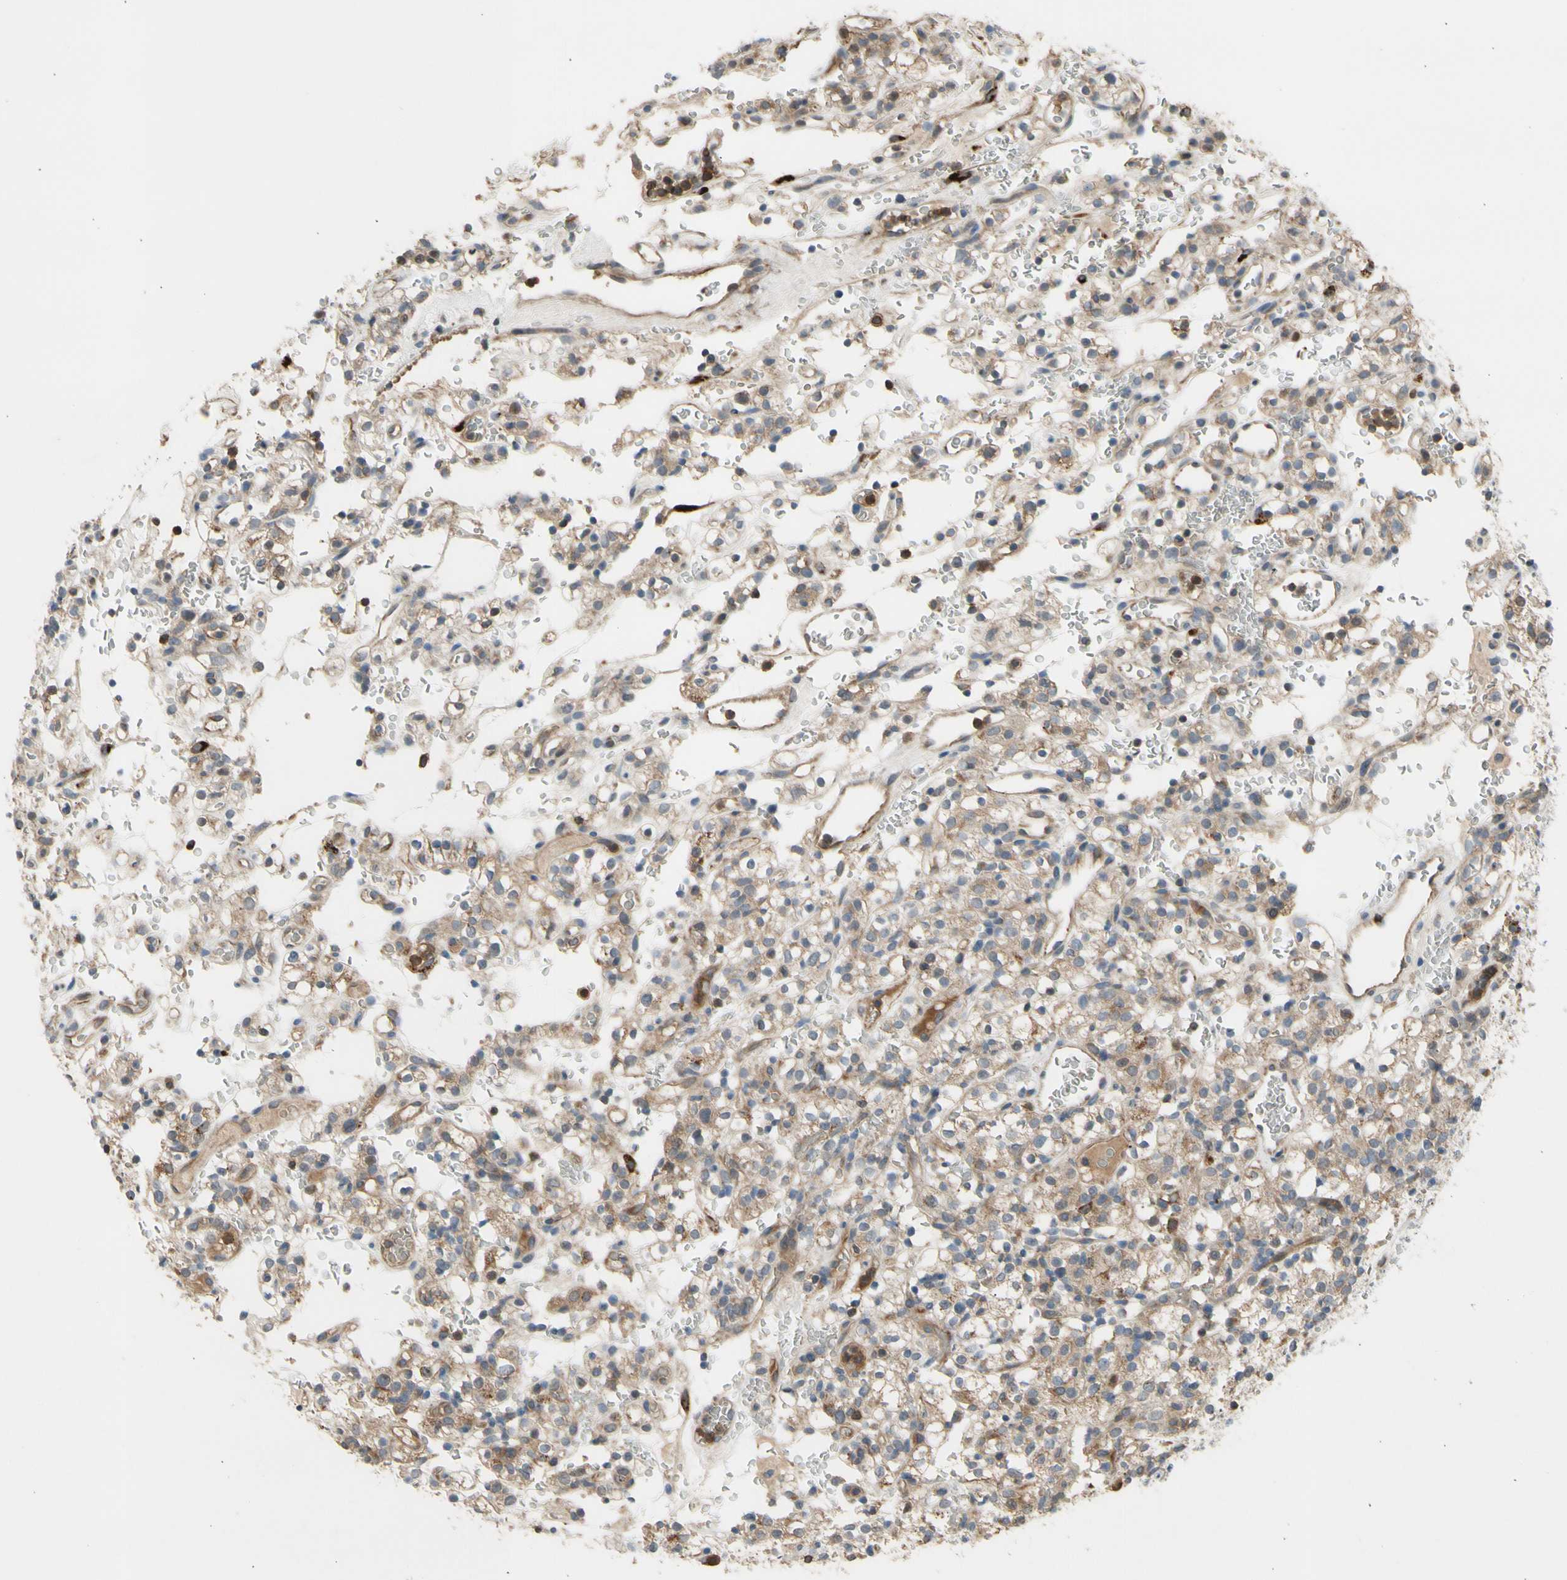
{"staining": {"intensity": "weak", "quantity": ">75%", "location": "cytoplasmic/membranous"}, "tissue": "renal cancer", "cell_type": "Tumor cells", "image_type": "cancer", "snomed": [{"axis": "morphology", "description": "Normal tissue, NOS"}, {"axis": "morphology", "description": "Adenocarcinoma, NOS"}, {"axis": "topography", "description": "Kidney"}], "caption": "Brown immunohistochemical staining in human renal cancer (adenocarcinoma) displays weak cytoplasmic/membranous expression in about >75% of tumor cells.", "gene": "GALNT5", "patient": {"sex": "female", "age": 72}}